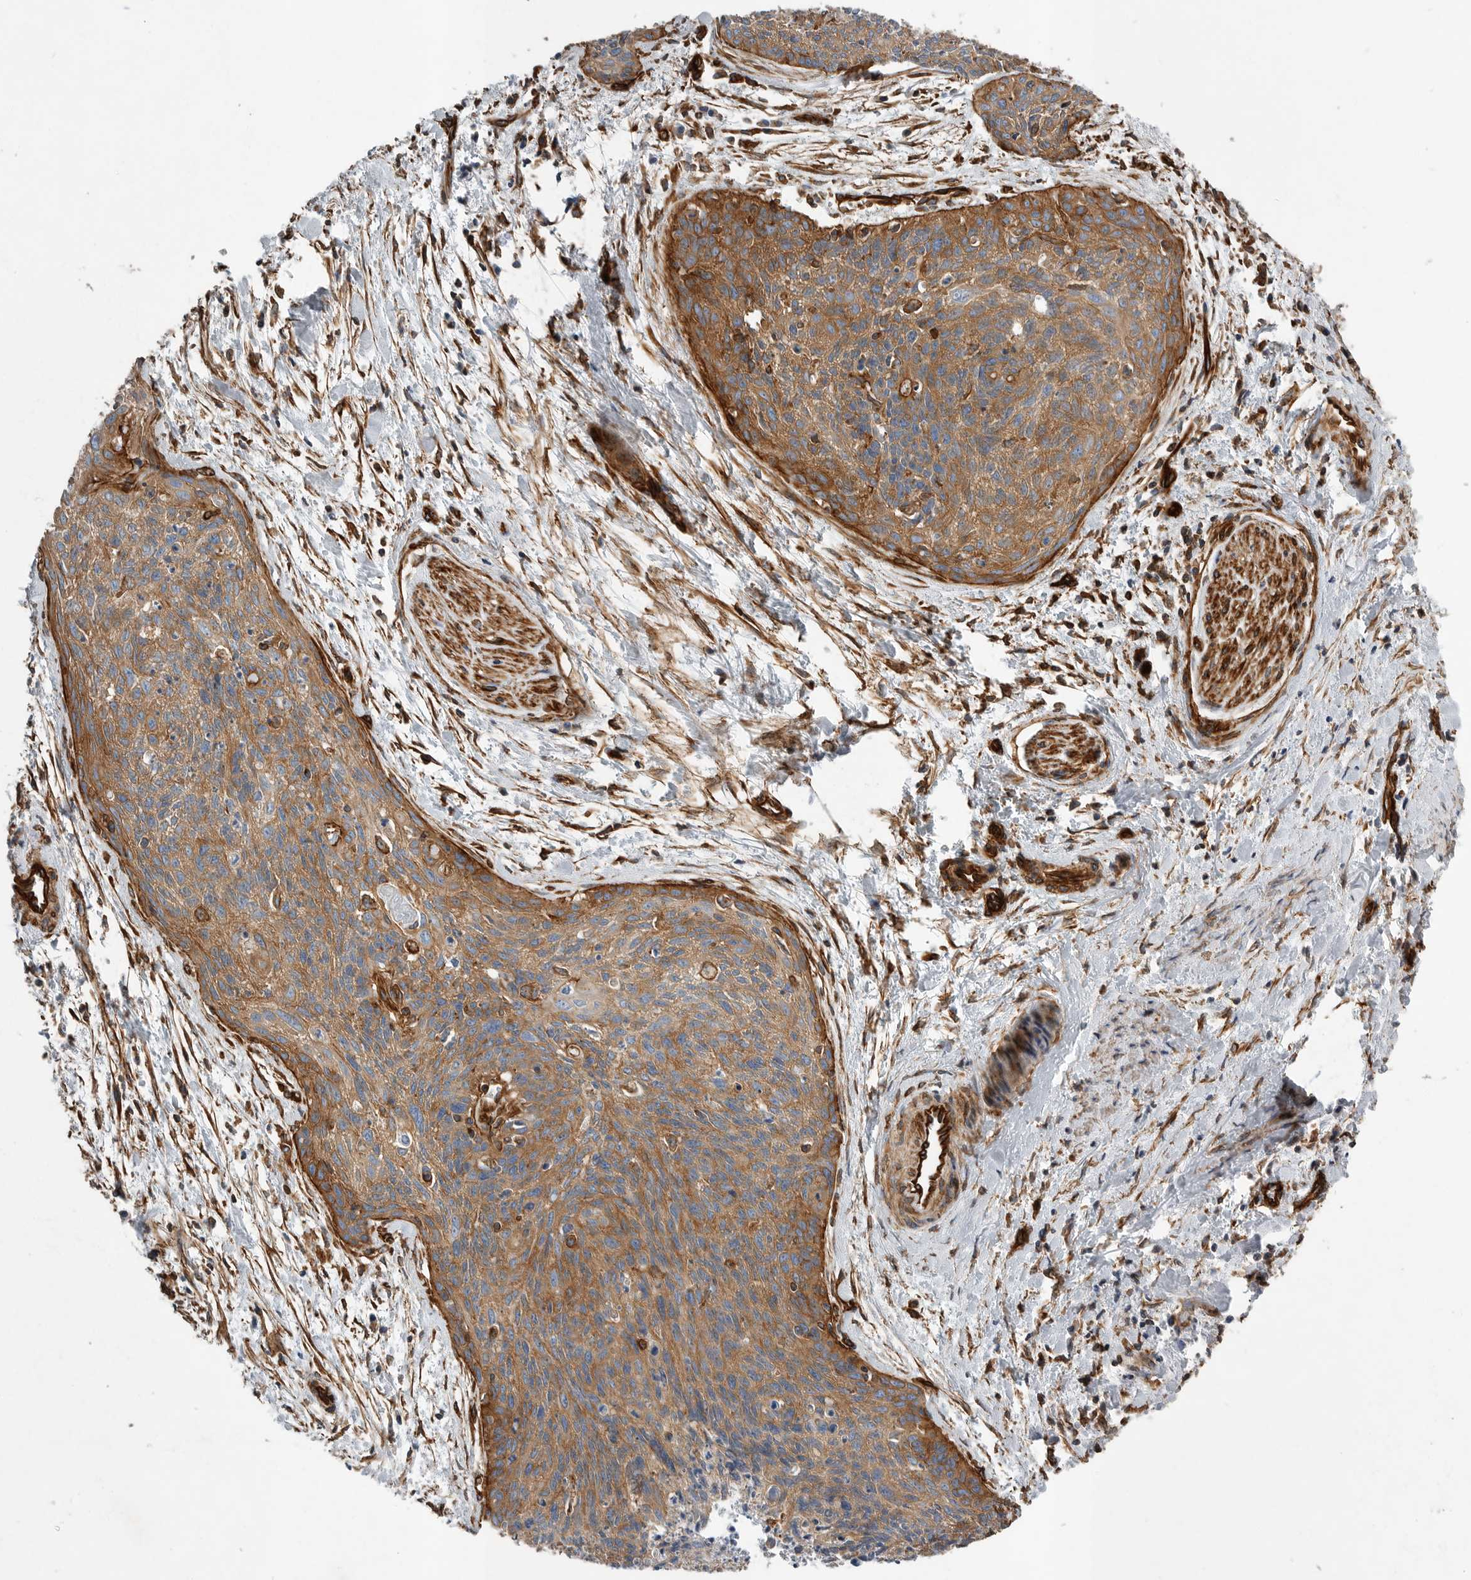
{"staining": {"intensity": "moderate", "quantity": ">75%", "location": "cytoplasmic/membranous"}, "tissue": "cervical cancer", "cell_type": "Tumor cells", "image_type": "cancer", "snomed": [{"axis": "morphology", "description": "Squamous cell carcinoma, NOS"}, {"axis": "topography", "description": "Cervix"}], "caption": "An immunohistochemistry (IHC) histopathology image of tumor tissue is shown. Protein staining in brown shows moderate cytoplasmic/membranous positivity in cervical cancer within tumor cells.", "gene": "PLEC", "patient": {"sex": "female", "age": 55}}